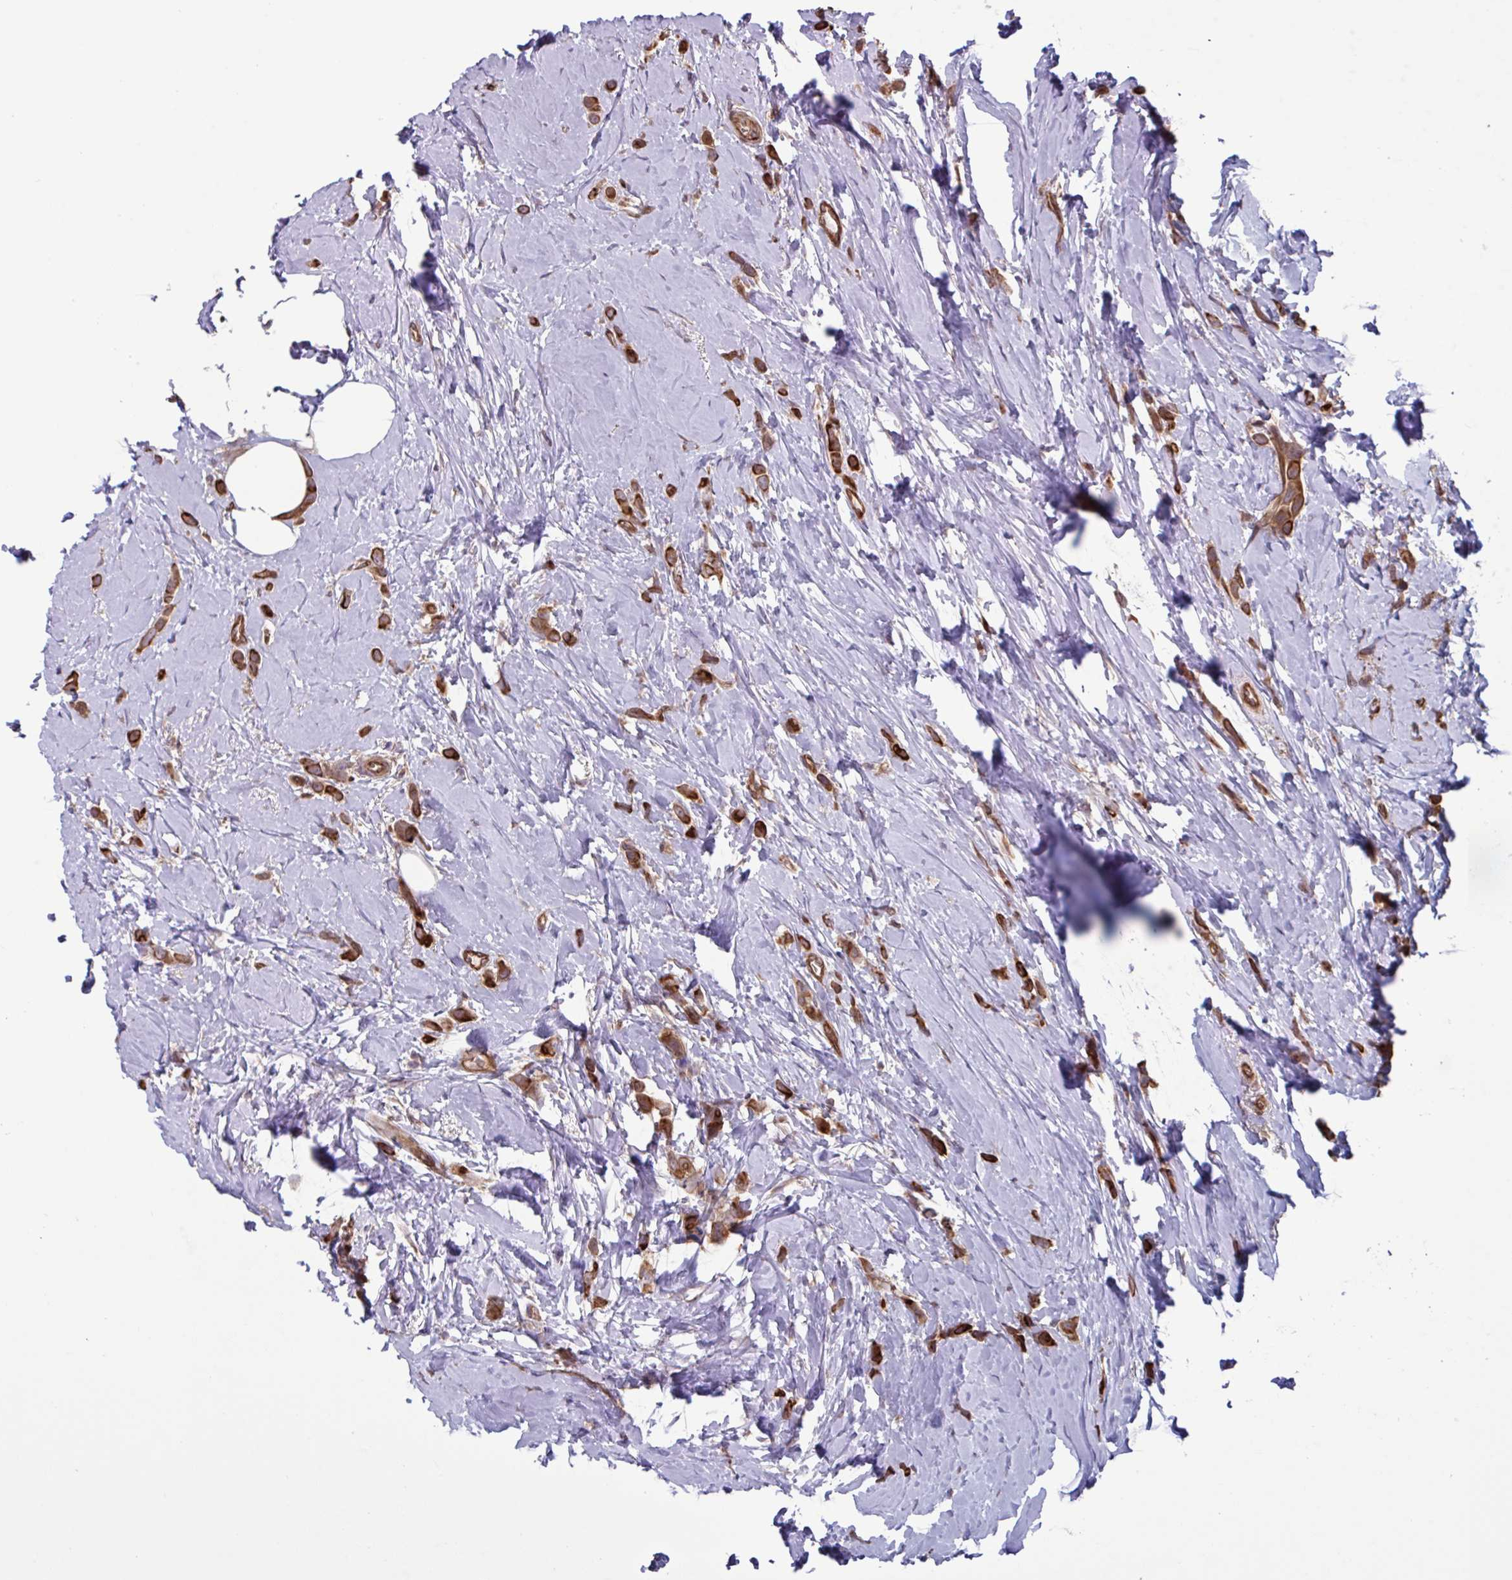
{"staining": {"intensity": "strong", "quantity": ">75%", "location": "cytoplasmic/membranous"}, "tissue": "breast cancer", "cell_type": "Tumor cells", "image_type": "cancer", "snomed": [{"axis": "morphology", "description": "Lobular carcinoma"}, {"axis": "topography", "description": "Breast"}], "caption": "This is an image of immunohistochemistry (IHC) staining of breast cancer (lobular carcinoma), which shows strong positivity in the cytoplasmic/membranous of tumor cells.", "gene": "GLTP", "patient": {"sex": "female", "age": 66}}